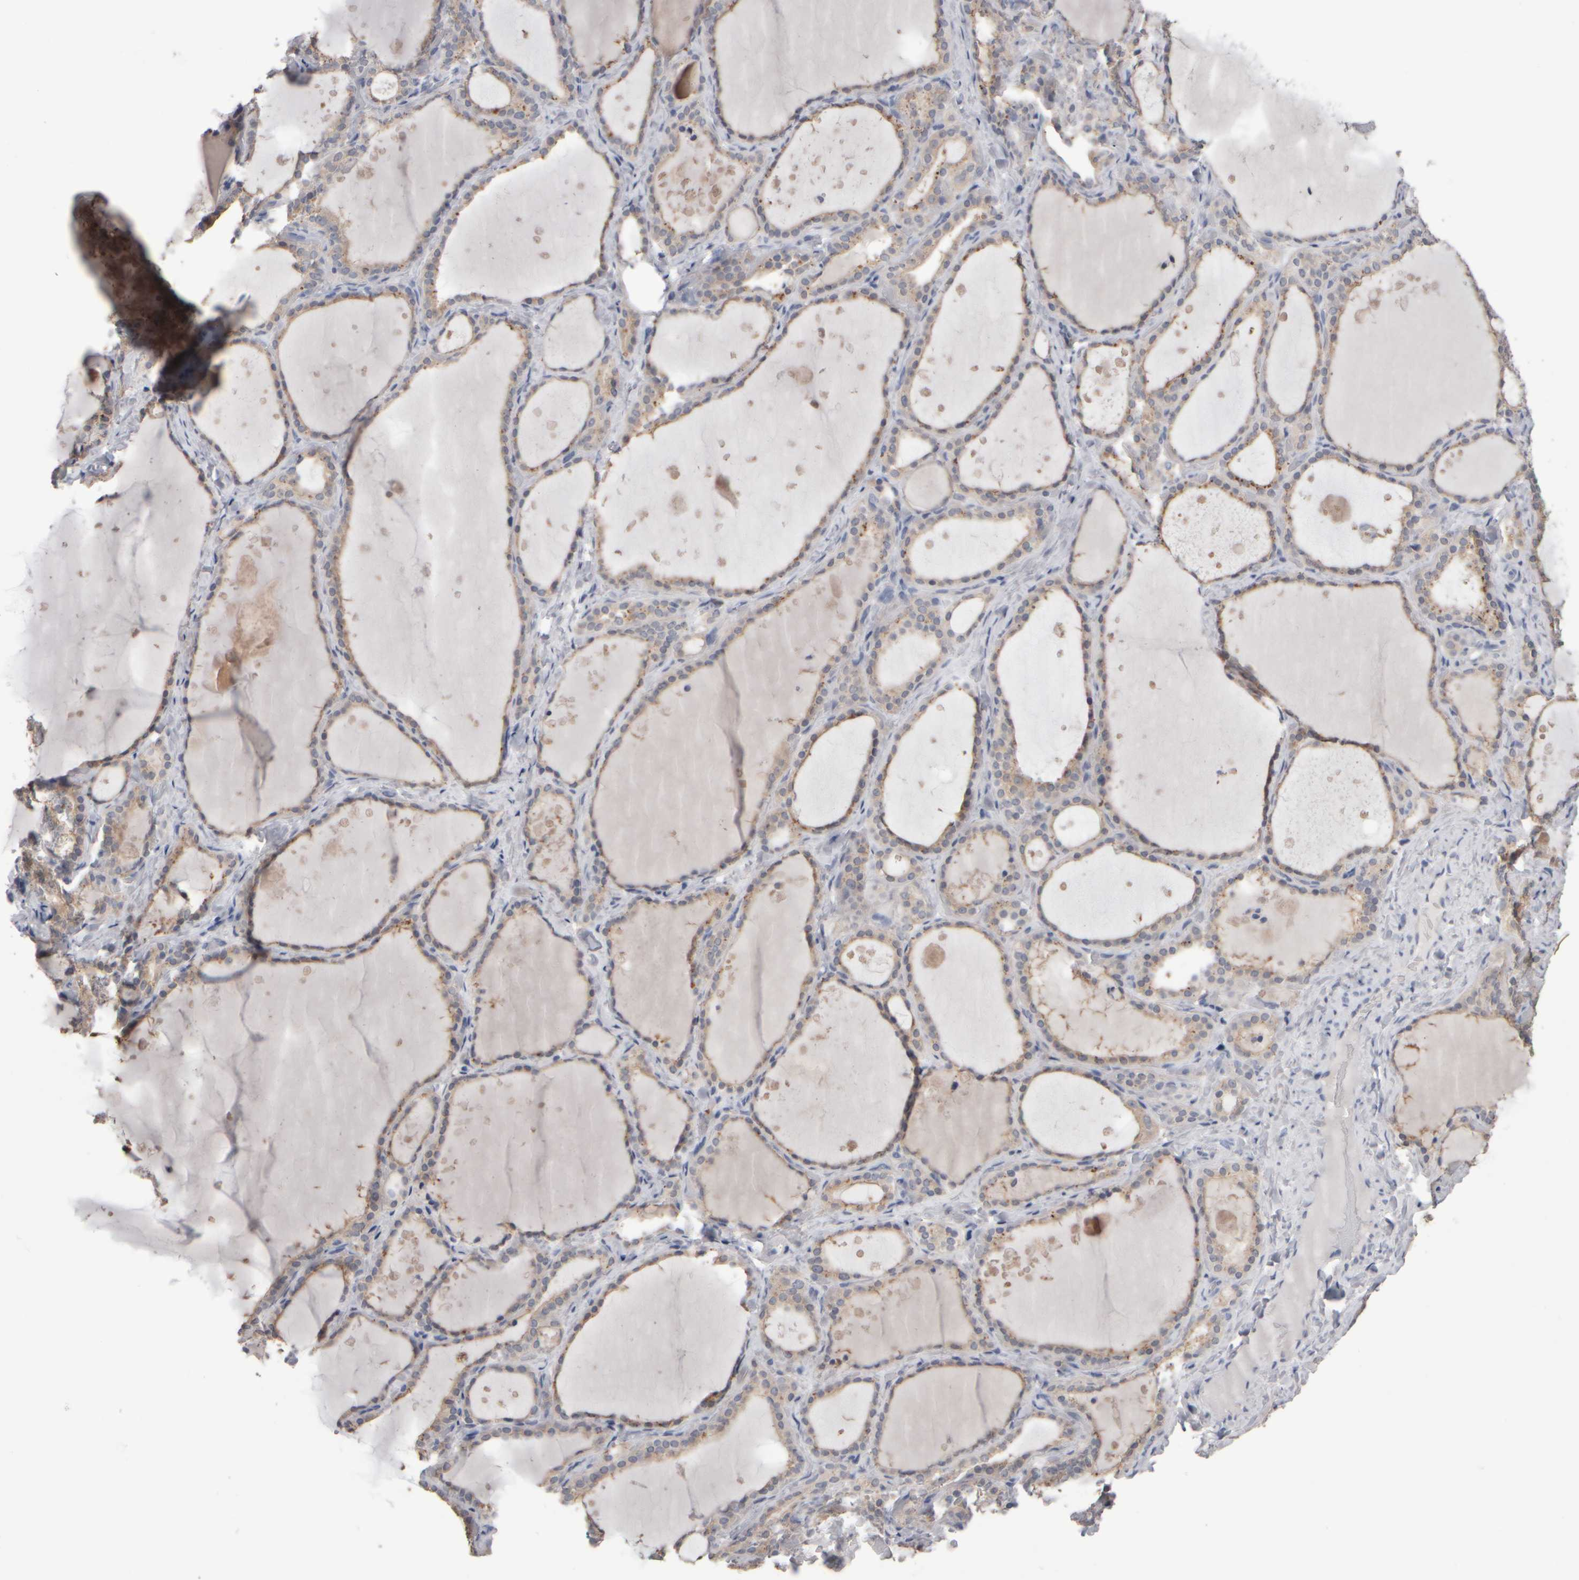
{"staining": {"intensity": "weak", "quantity": "25%-75%", "location": "cytoplasmic/membranous"}, "tissue": "thyroid gland", "cell_type": "Glandular cells", "image_type": "normal", "snomed": [{"axis": "morphology", "description": "Normal tissue, NOS"}, {"axis": "topography", "description": "Thyroid gland"}], "caption": "Glandular cells exhibit low levels of weak cytoplasmic/membranous positivity in about 25%-75% of cells in benign thyroid gland. The protein is shown in brown color, while the nuclei are stained blue.", "gene": "EPHX2", "patient": {"sex": "female", "age": 44}}